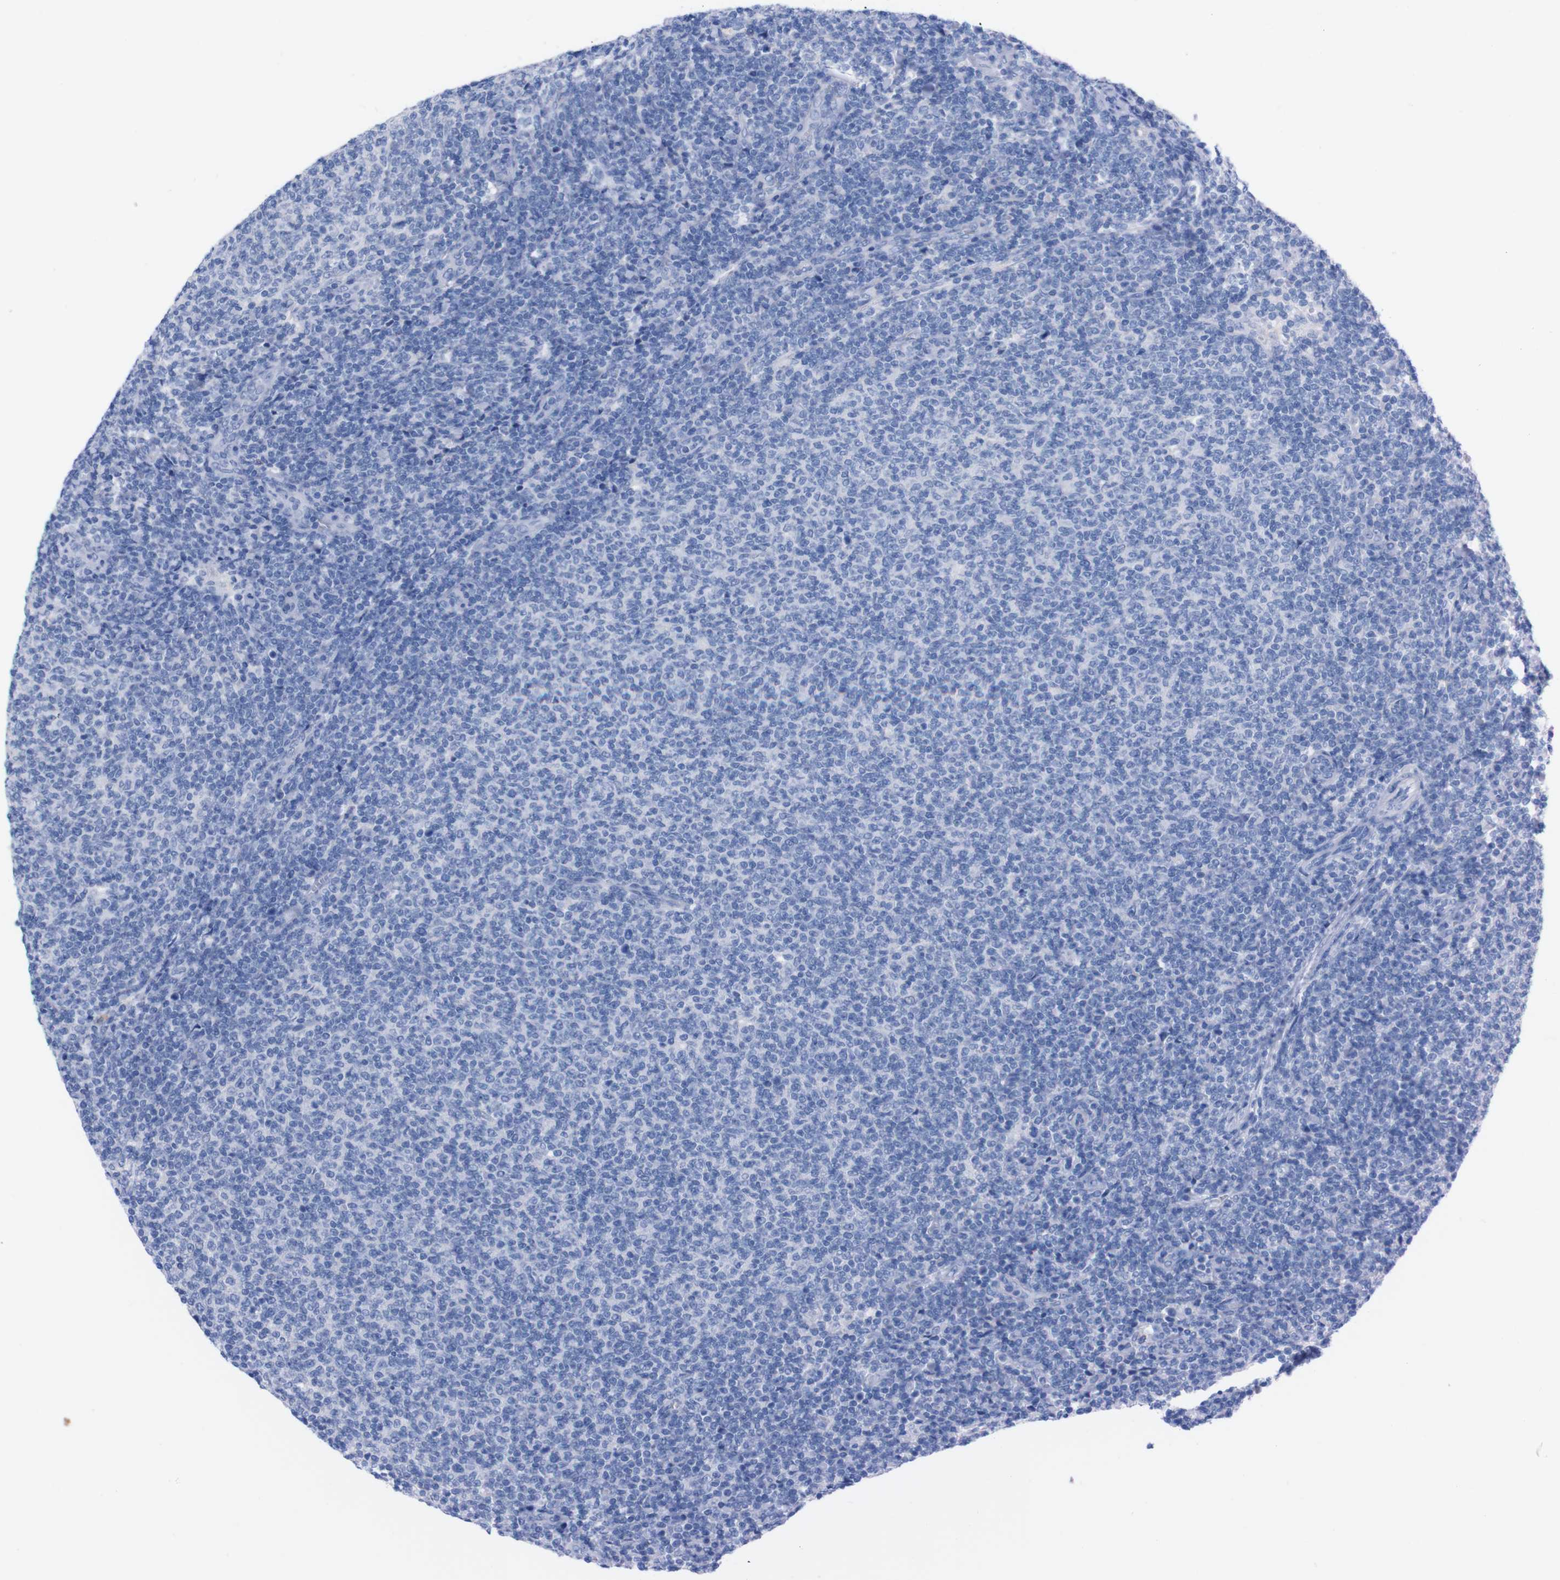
{"staining": {"intensity": "negative", "quantity": "none", "location": "none"}, "tissue": "lymphoma", "cell_type": "Tumor cells", "image_type": "cancer", "snomed": [{"axis": "morphology", "description": "Malignant lymphoma, non-Hodgkin's type, Low grade"}, {"axis": "topography", "description": "Lymph node"}], "caption": "Immunohistochemistry of low-grade malignant lymphoma, non-Hodgkin's type demonstrates no positivity in tumor cells.", "gene": "TMEM243", "patient": {"sex": "male", "age": 66}}